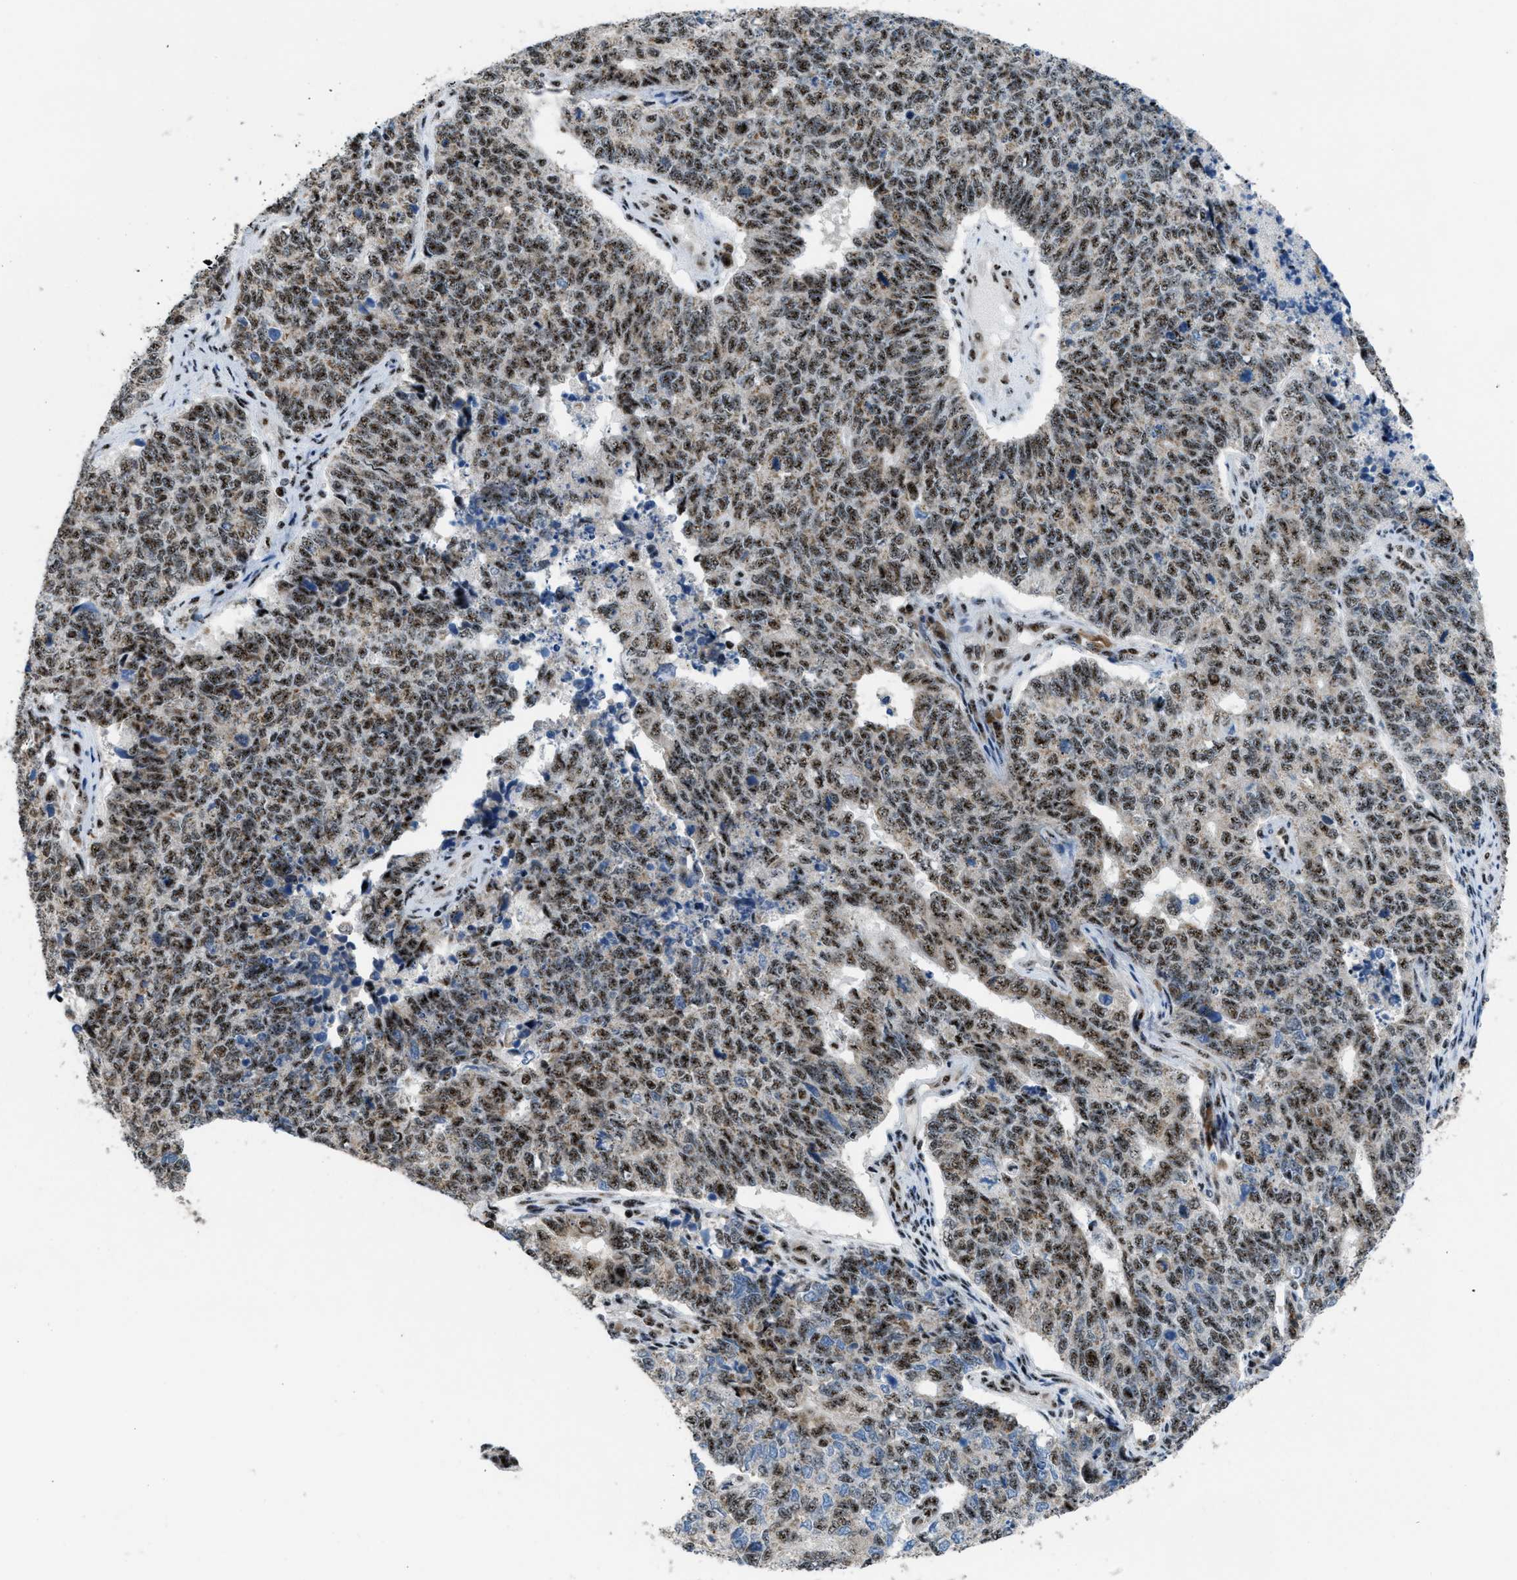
{"staining": {"intensity": "moderate", "quantity": ">75%", "location": "nuclear"}, "tissue": "cervical cancer", "cell_type": "Tumor cells", "image_type": "cancer", "snomed": [{"axis": "morphology", "description": "Squamous cell carcinoma, NOS"}, {"axis": "topography", "description": "Cervix"}], "caption": "Immunohistochemistry (IHC) of human cervical squamous cell carcinoma displays medium levels of moderate nuclear staining in approximately >75% of tumor cells.", "gene": "CDR2", "patient": {"sex": "female", "age": 63}}